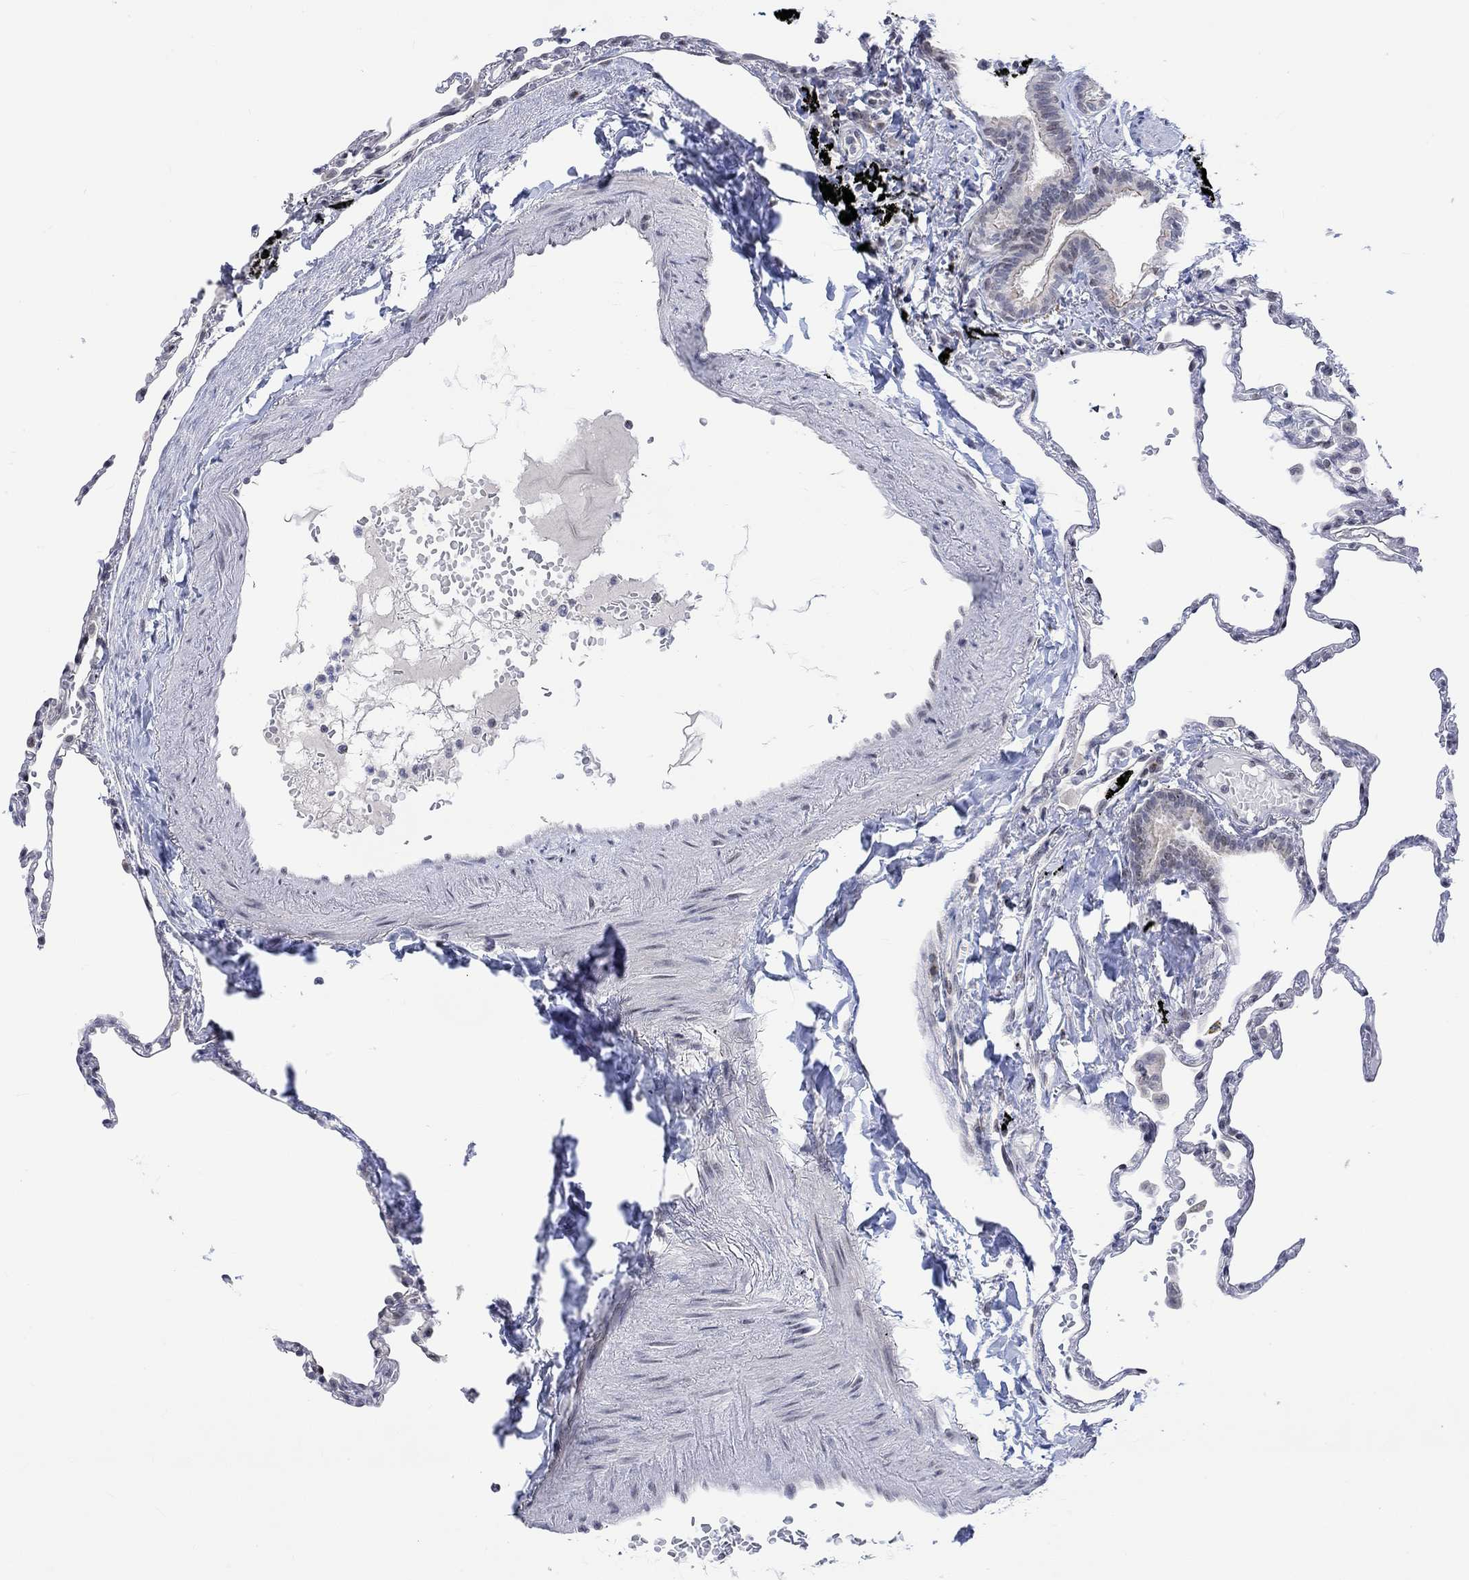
{"staining": {"intensity": "negative", "quantity": "none", "location": "none"}, "tissue": "lung", "cell_type": "Alveolar cells", "image_type": "normal", "snomed": [{"axis": "morphology", "description": "Normal tissue, NOS"}, {"axis": "topography", "description": "Lung"}], "caption": "Alveolar cells show no significant protein staining in benign lung.", "gene": "DCX", "patient": {"sex": "male", "age": 78}}